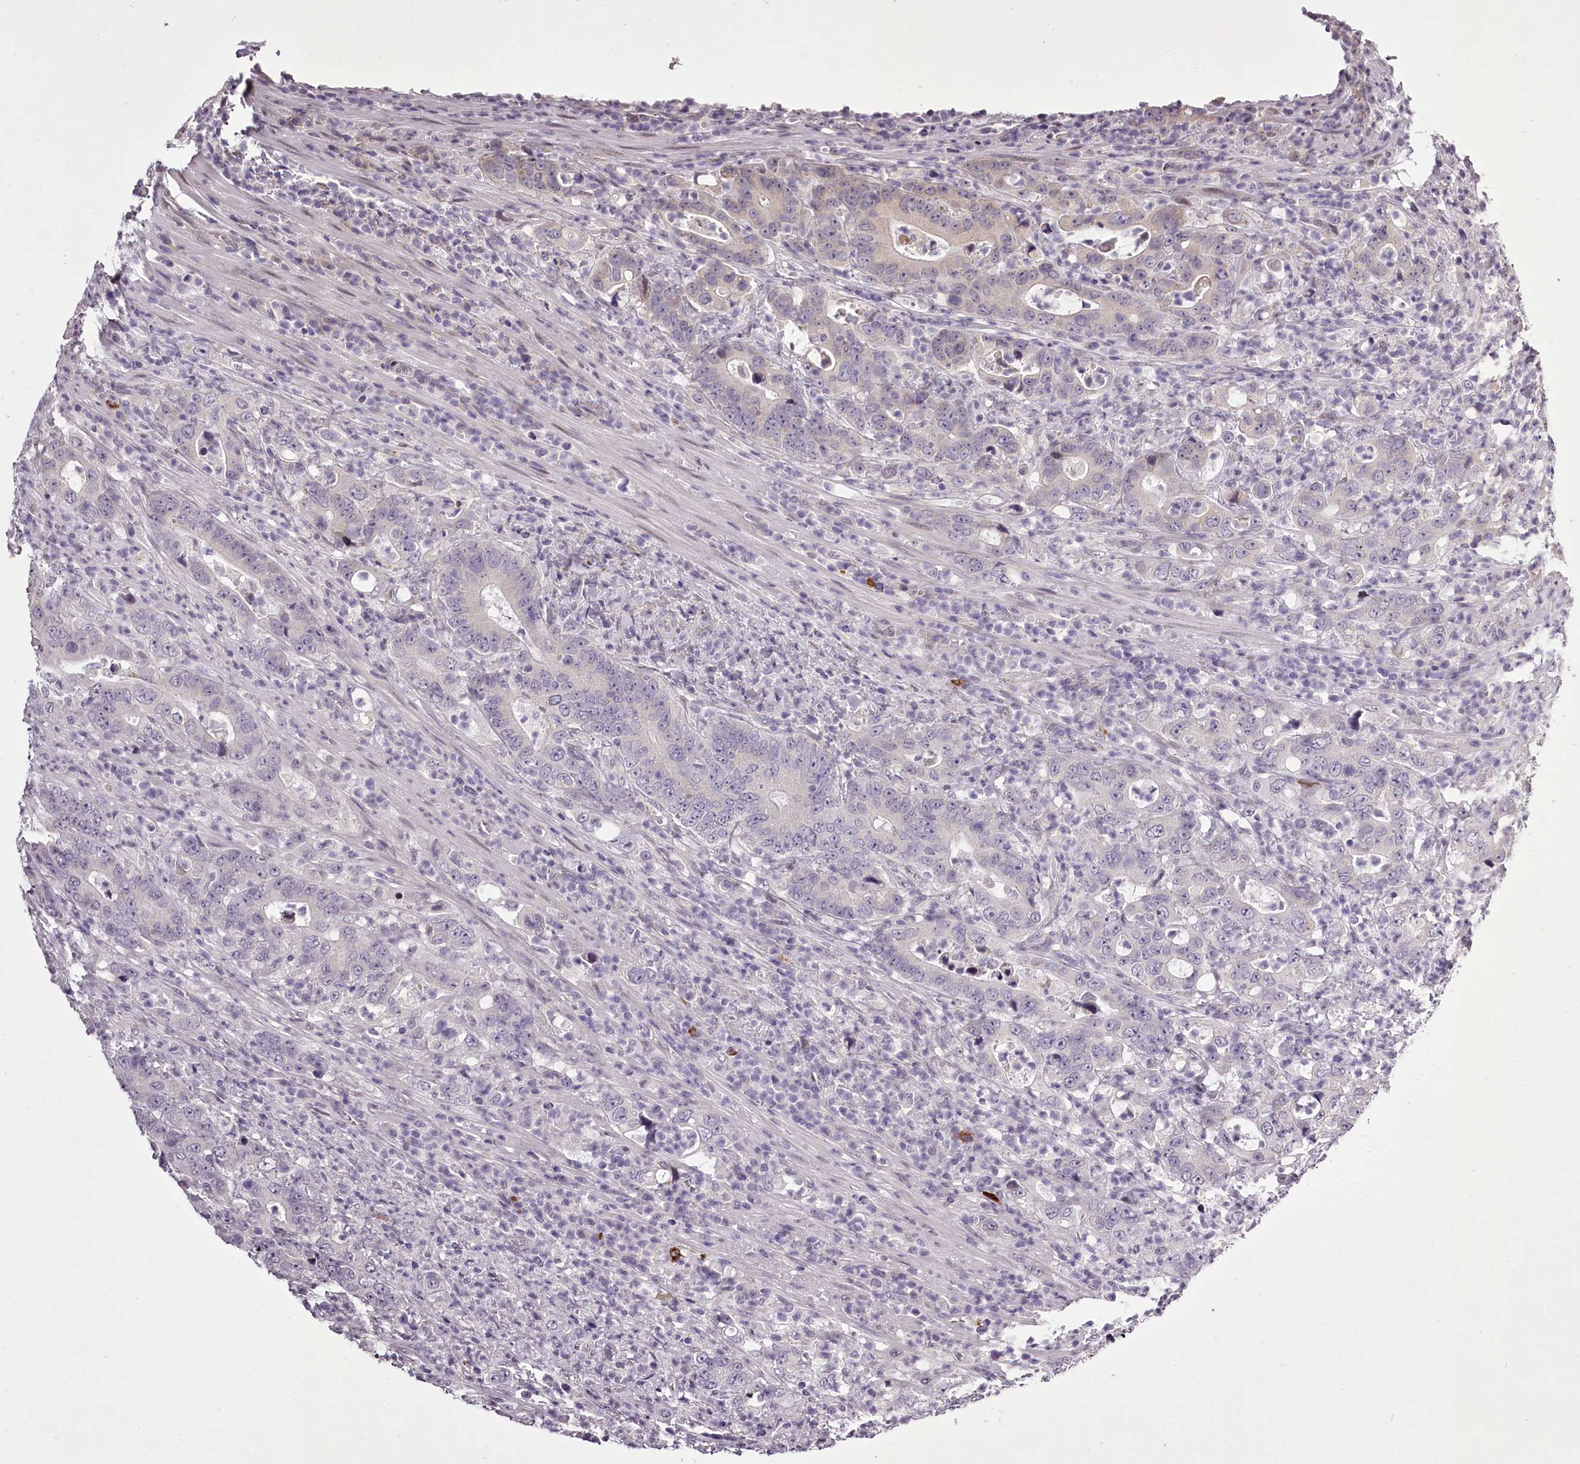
{"staining": {"intensity": "negative", "quantity": "none", "location": "none"}, "tissue": "colorectal cancer", "cell_type": "Tumor cells", "image_type": "cancer", "snomed": [{"axis": "morphology", "description": "Adenocarcinoma, NOS"}, {"axis": "topography", "description": "Colon"}], "caption": "Tumor cells show no significant protein positivity in colorectal adenocarcinoma.", "gene": "C1orf56", "patient": {"sex": "female", "age": 75}}